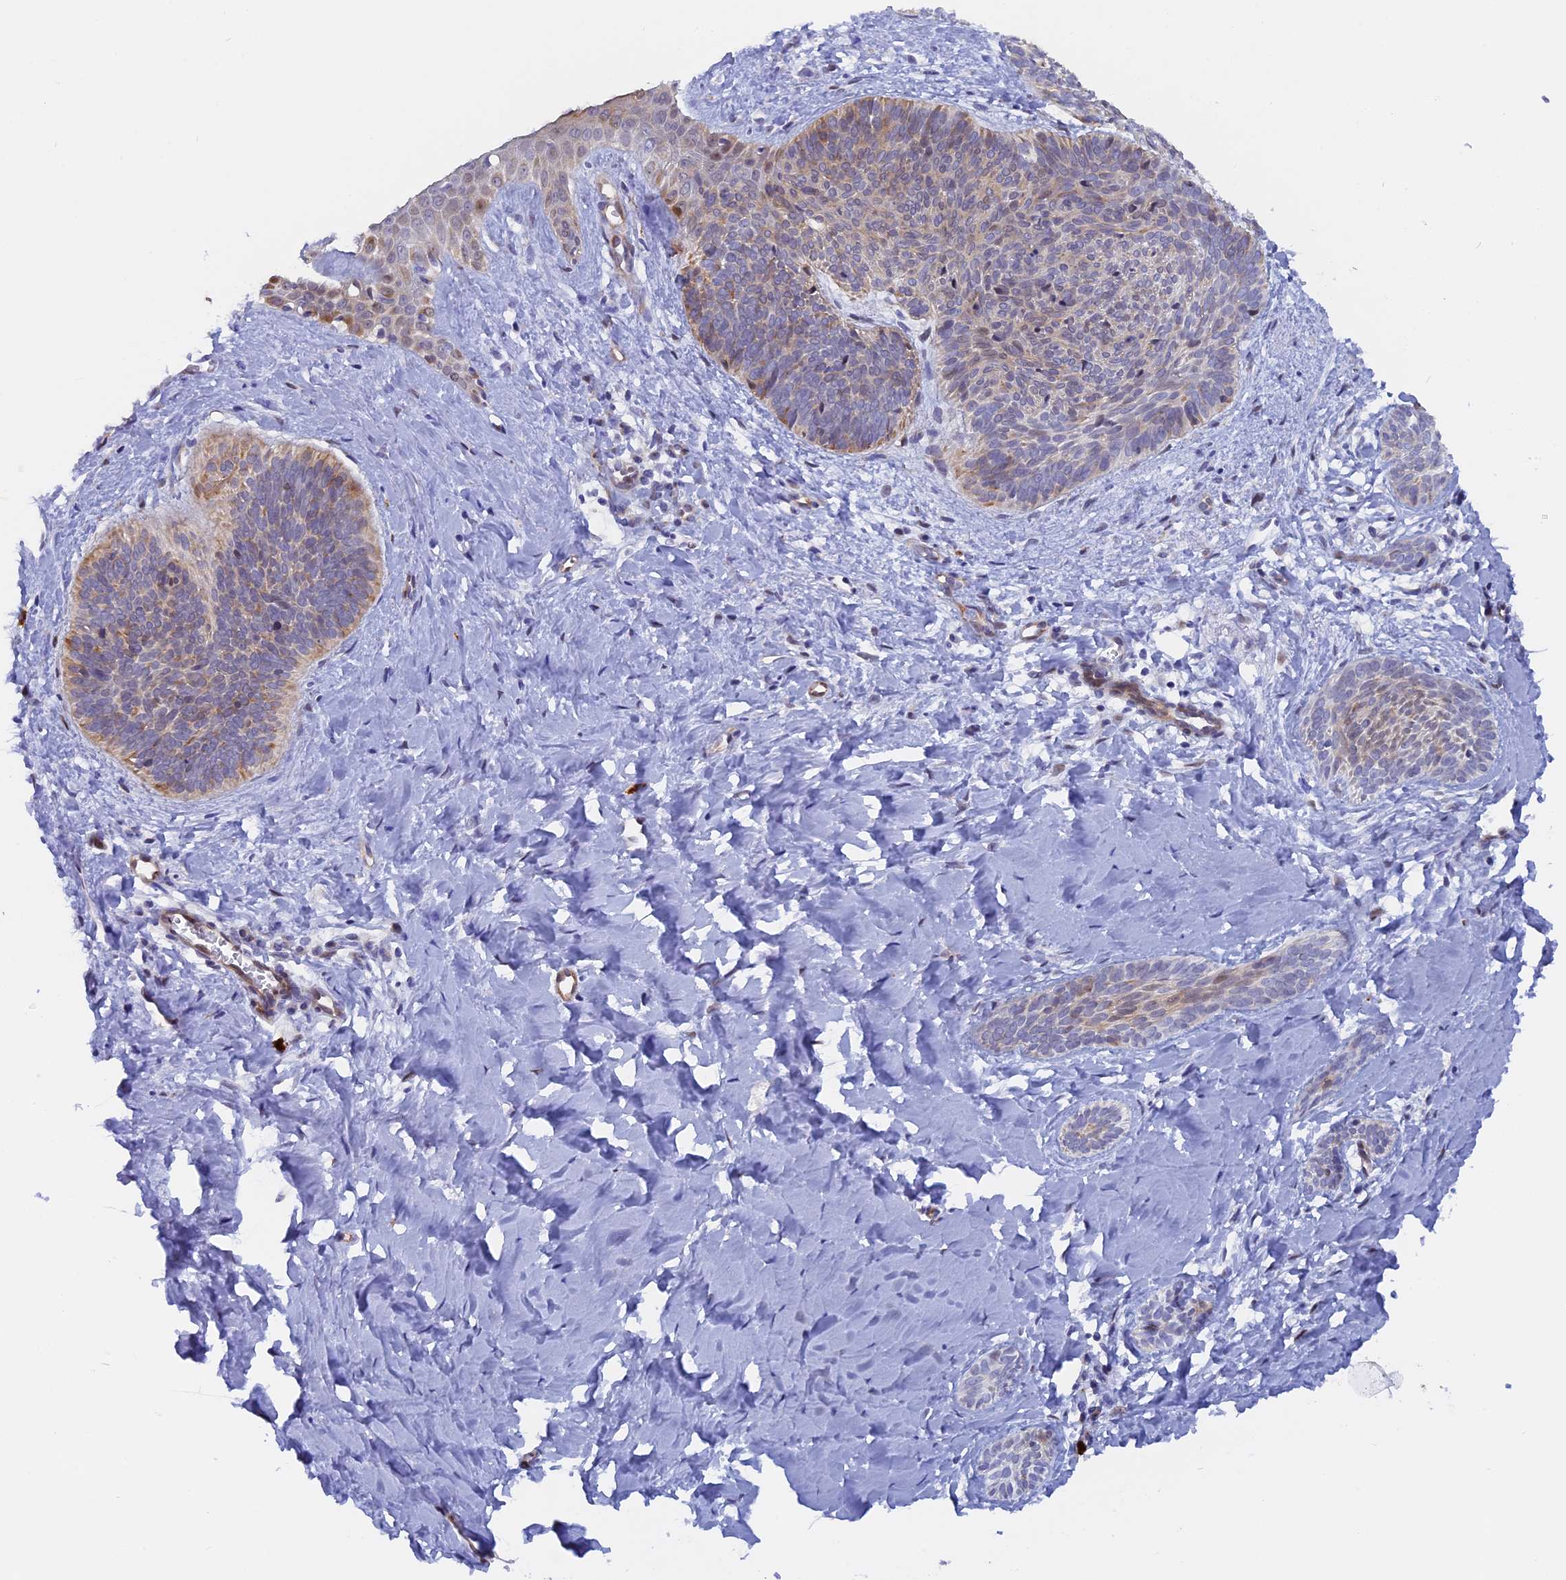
{"staining": {"intensity": "weak", "quantity": "<25%", "location": "cytoplasmic/membranous"}, "tissue": "skin cancer", "cell_type": "Tumor cells", "image_type": "cancer", "snomed": [{"axis": "morphology", "description": "Basal cell carcinoma"}, {"axis": "topography", "description": "Skin"}], "caption": "Histopathology image shows no significant protein positivity in tumor cells of skin cancer (basal cell carcinoma). (Stains: DAB IHC with hematoxylin counter stain, Microscopy: brightfield microscopy at high magnification).", "gene": "SLC26A1", "patient": {"sex": "female", "age": 81}}